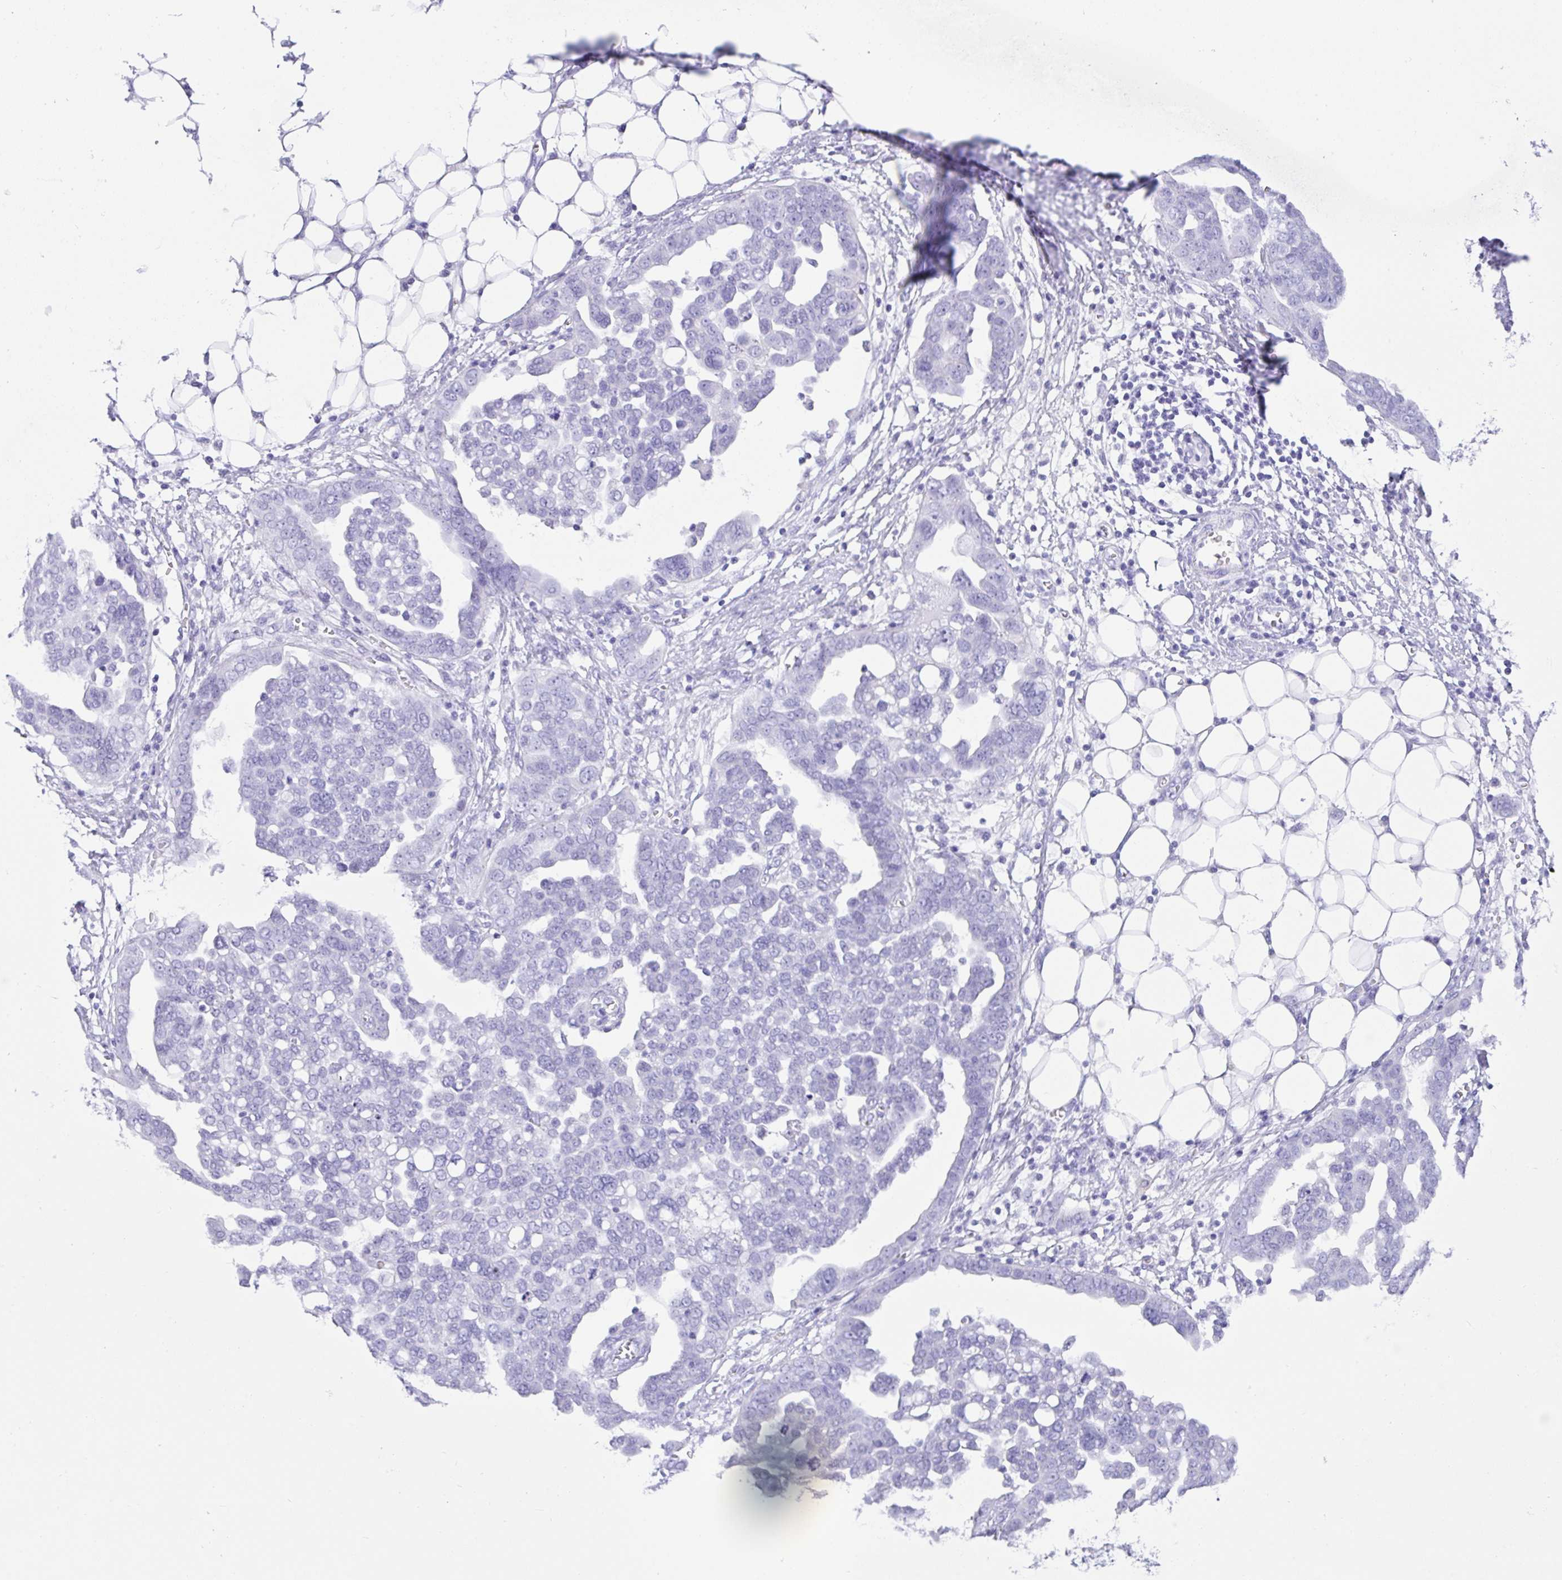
{"staining": {"intensity": "negative", "quantity": "none", "location": "none"}, "tissue": "ovarian cancer", "cell_type": "Tumor cells", "image_type": "cancer", "snomed": [{"axis": "morphology", "description": "Cystadenocarcinoma, serous, NOS"}, {"axis": "topography", "description": "Ovary"}], "caption": "There is no significant positivity in tumor cells of ovarian serous cystadenocarcinoma.", "gene": "CPA1", "patient": {"sex": "female", "age": 59}}